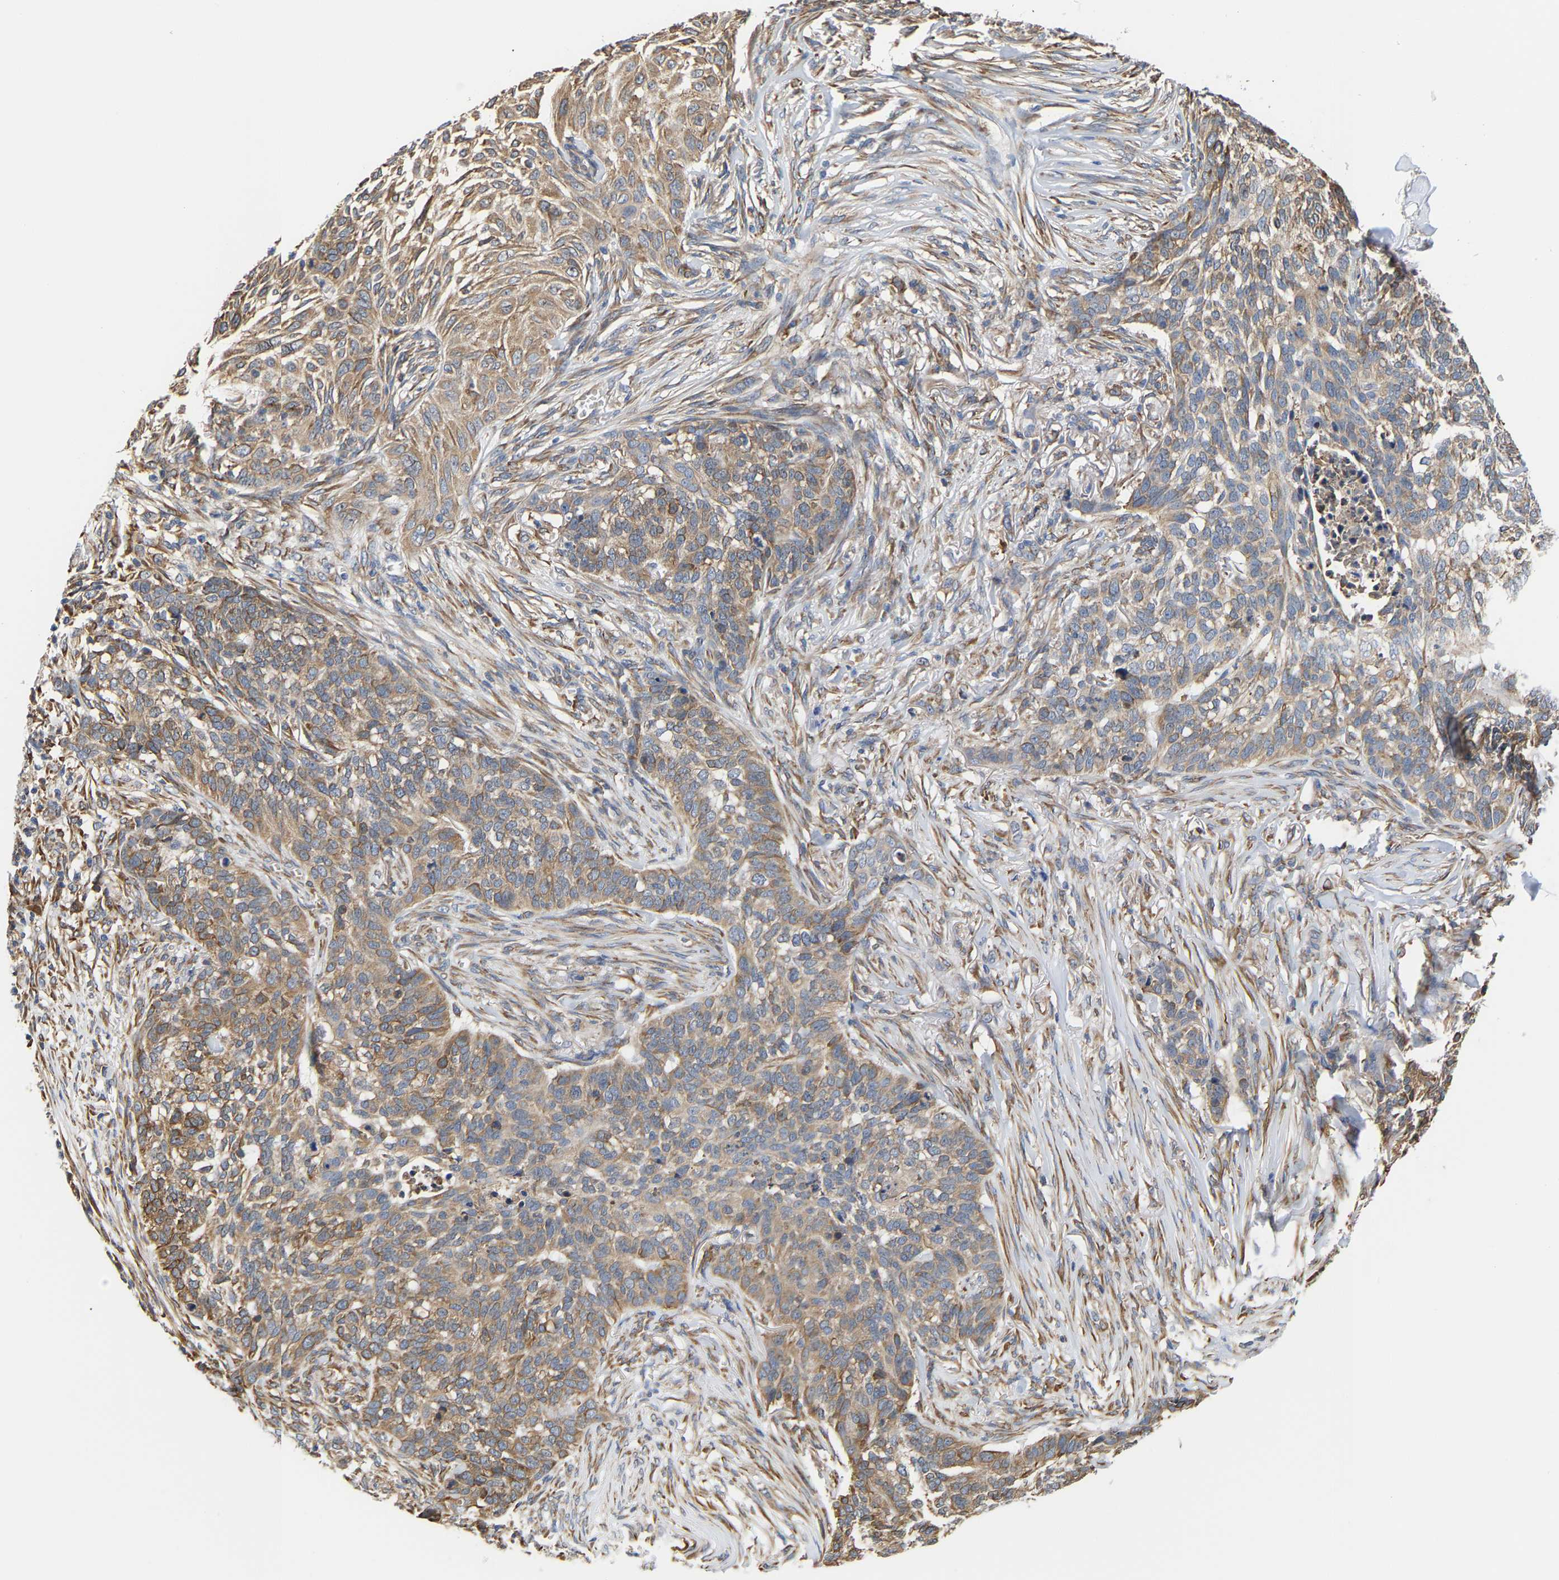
{"staining": {"intensity": "moderate", "quantity": ">75%", "location": "cytoplasmic/membranous"}, "tissue": "skin cancer", "cell_type": "Tumor cells", "image_type": "cancer", "snomed": [{"axis": "morphology", "description": "Basal cell carcinoma"}, {"axis": "topography", "description": "Skin"}], "caption": "Moderate cytoplasmic/membranous staining for a protein is identified in approximately >75% of tumor cells of basal cell carcinoma (skin) using IHC.", "gene": "ARAP1", "patient": {"sex": "male", "age": 85}}